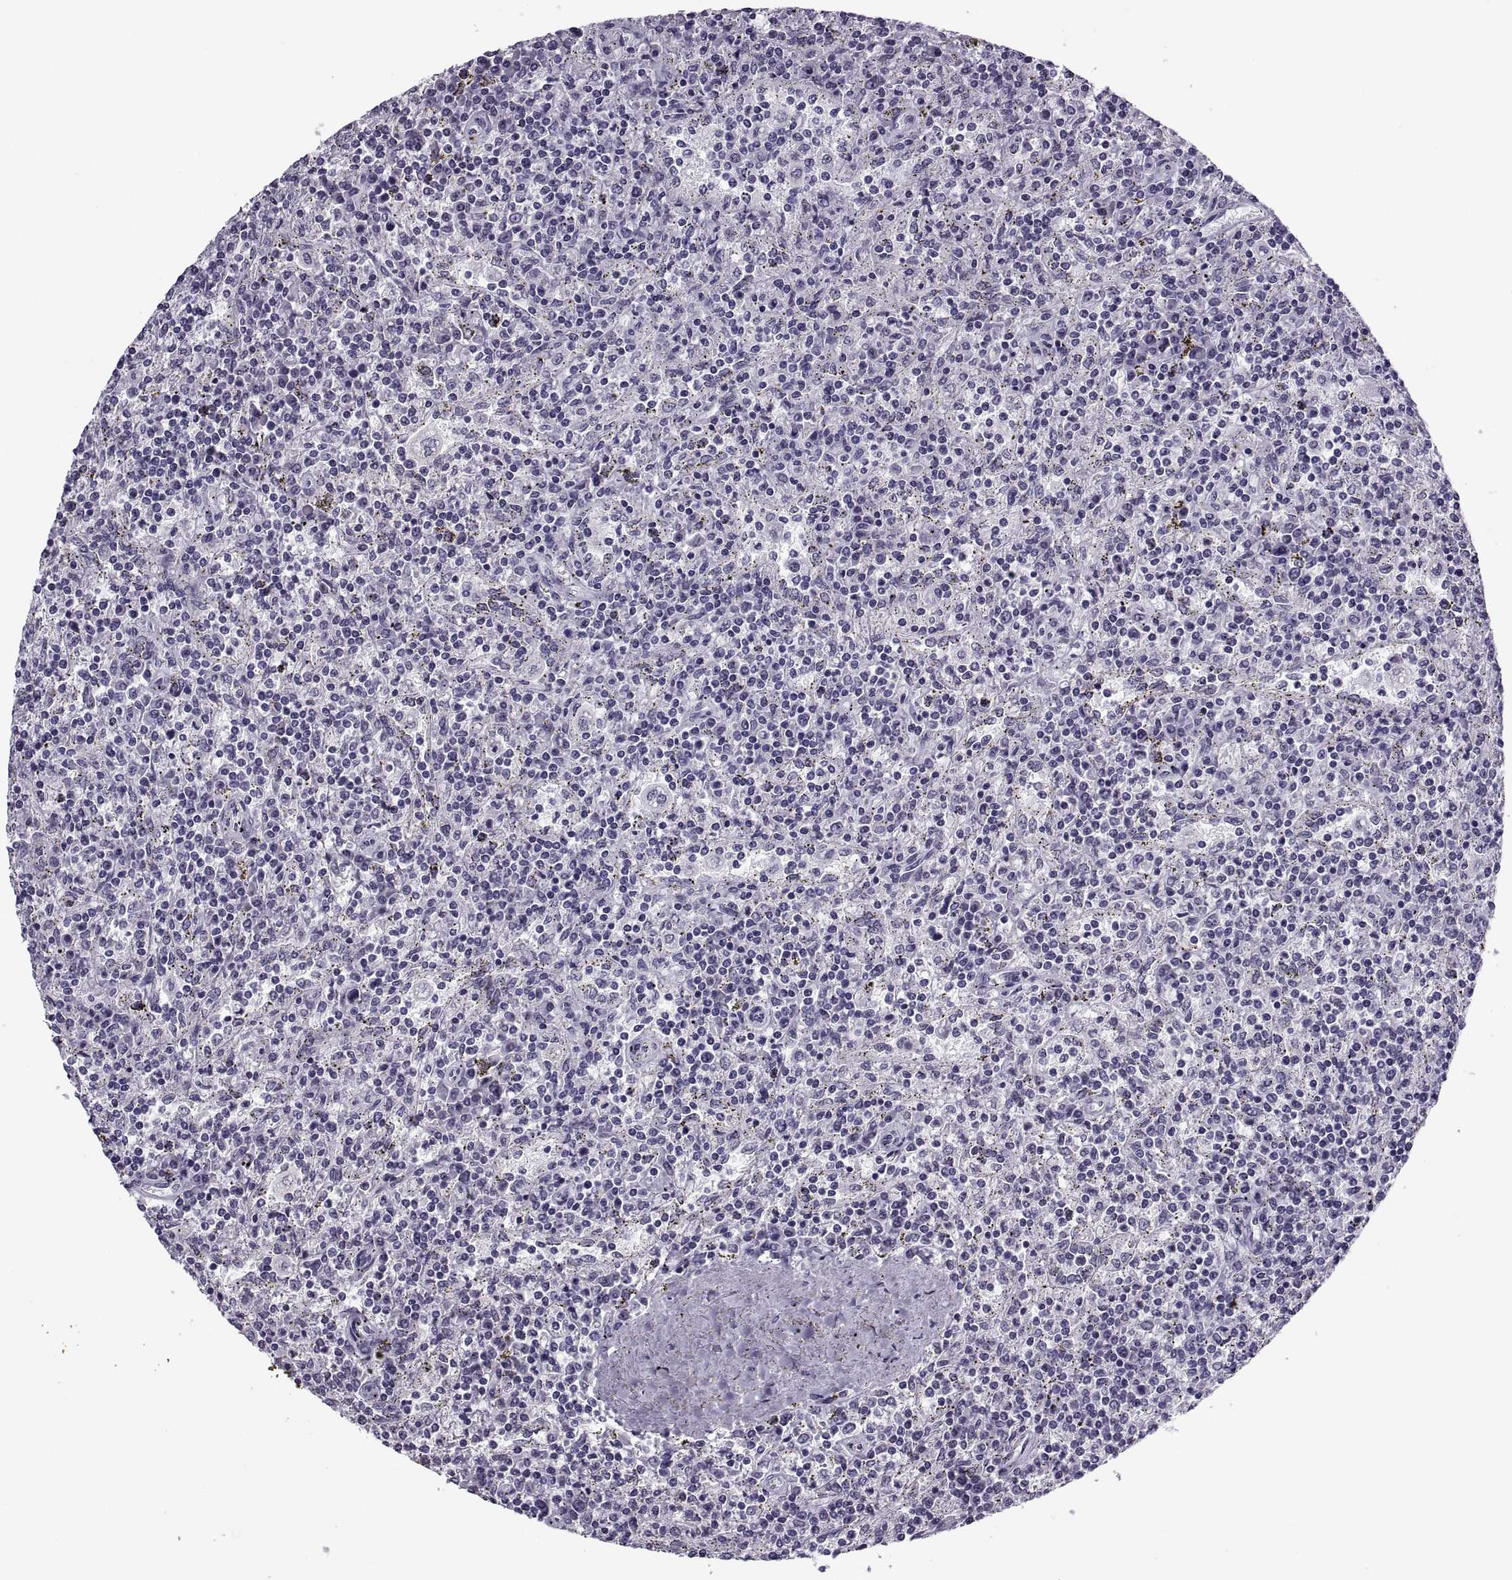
{"staining": {"intensity": "negative", "quantity": "none", "location": "none"}, "tissue": "lymphoma", "cell_type": "Tumor cells", "image_type": "cancer", "snomed": [{"axis": "morphology", "description": "Malignant lymphoma, non-Hodgkin's type, Low grade"}, {"axis": "topography", "description": "Spleen"}], "caption": "Tumor cells are negative for protein expression in human low-grade malignant lymphoma, non-Hodgkin's type. Nuclei are stained in blue.", "gene": "TBC1D3G", "patient": {"sex": "male", "age": 62}}